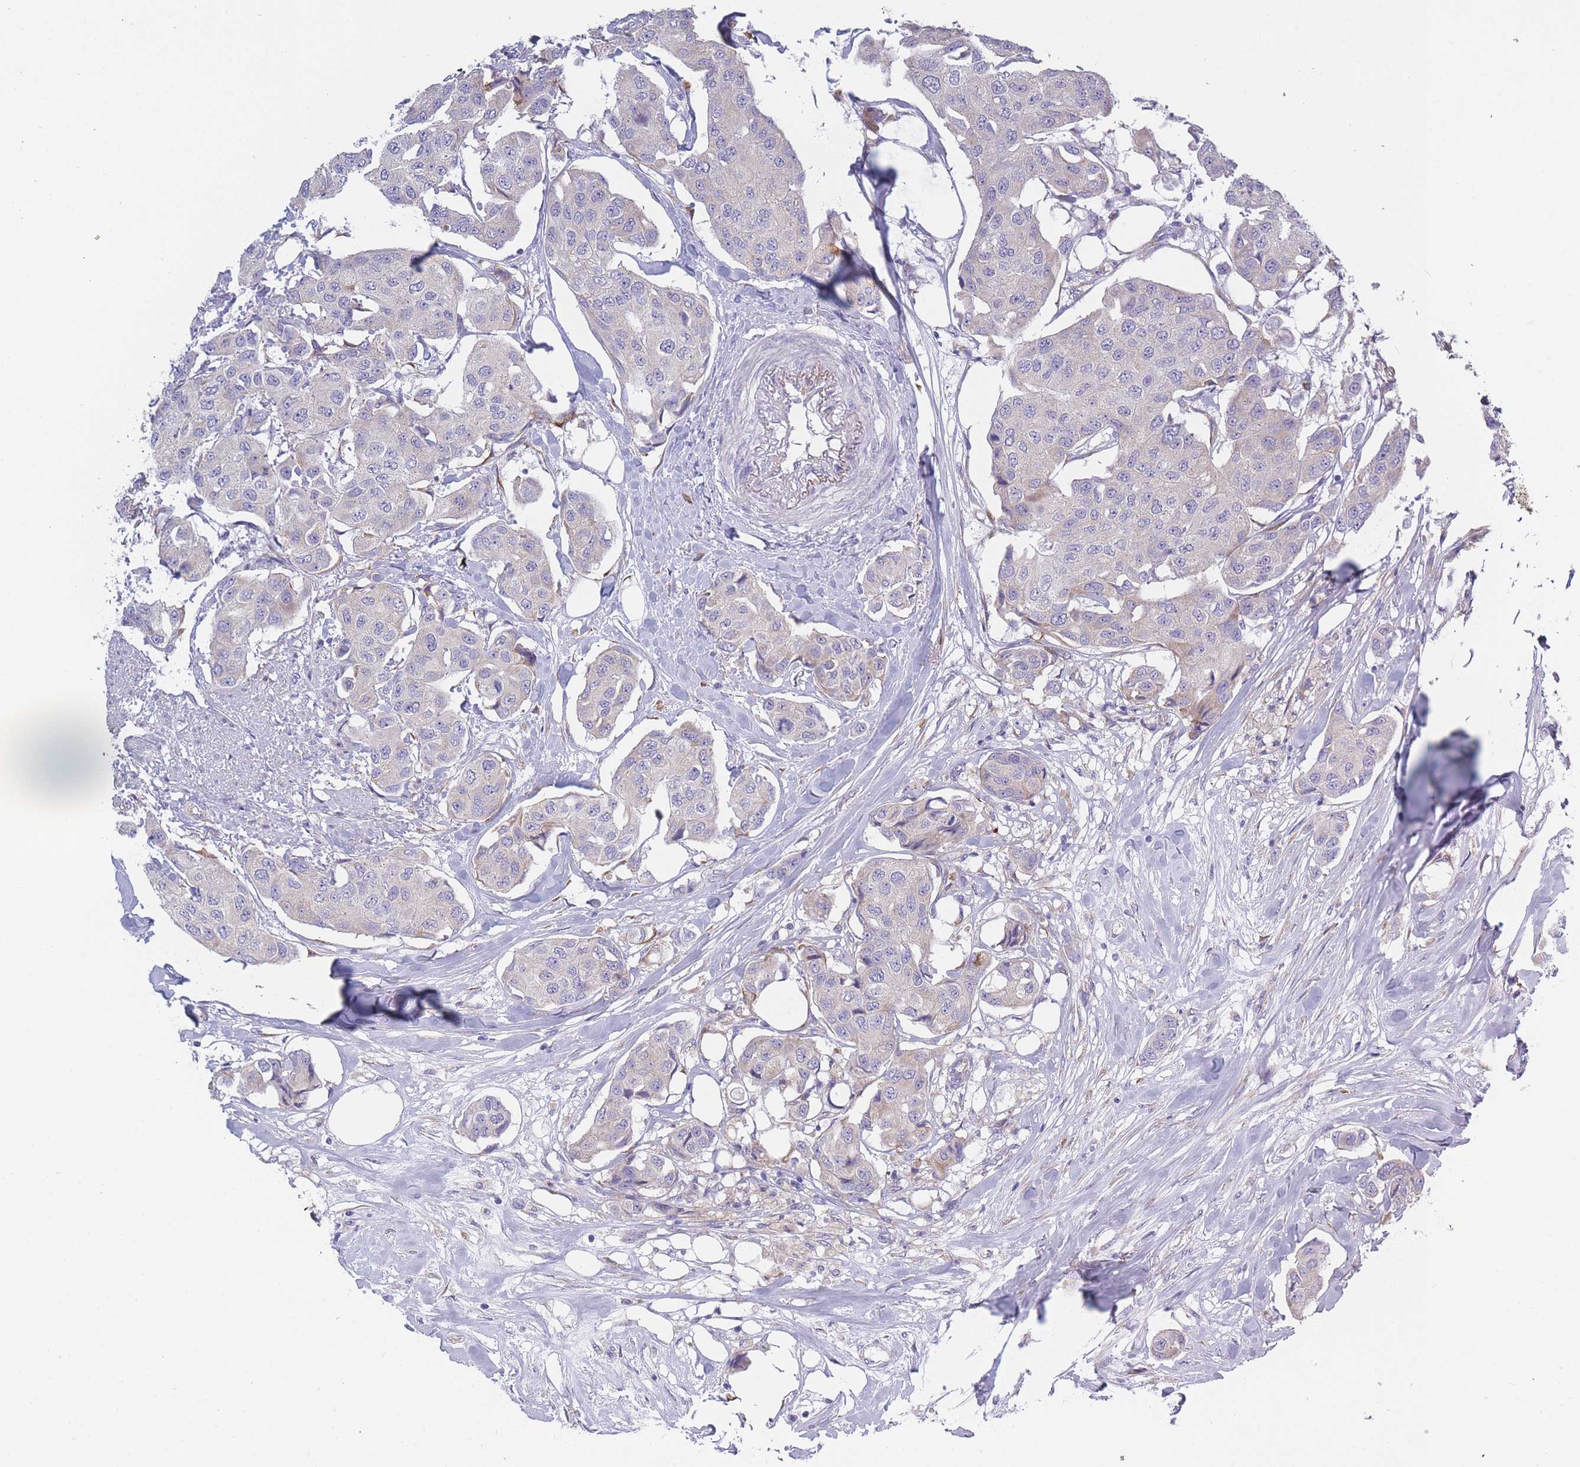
{"staining": {"intensity": "negative", "quantity": "none", "location": "none"}, "tissue": "breast cancer", "cell_type": "Tumor cells", "image_type": "cancer", "snomed": [{"axis": "morphology", "description": "Duct carcinoma"}, {"axis": "topography", "description": "Breast"}, {"axis": "topography", "description": "Lymph node"}], "caption": "This is an immunohistochemistry histopathology image of human breast cancer. There is no positivity in tumor cells.", "gene": "NDUFAF6", "patient": {"sex": "female", "age": 80}}